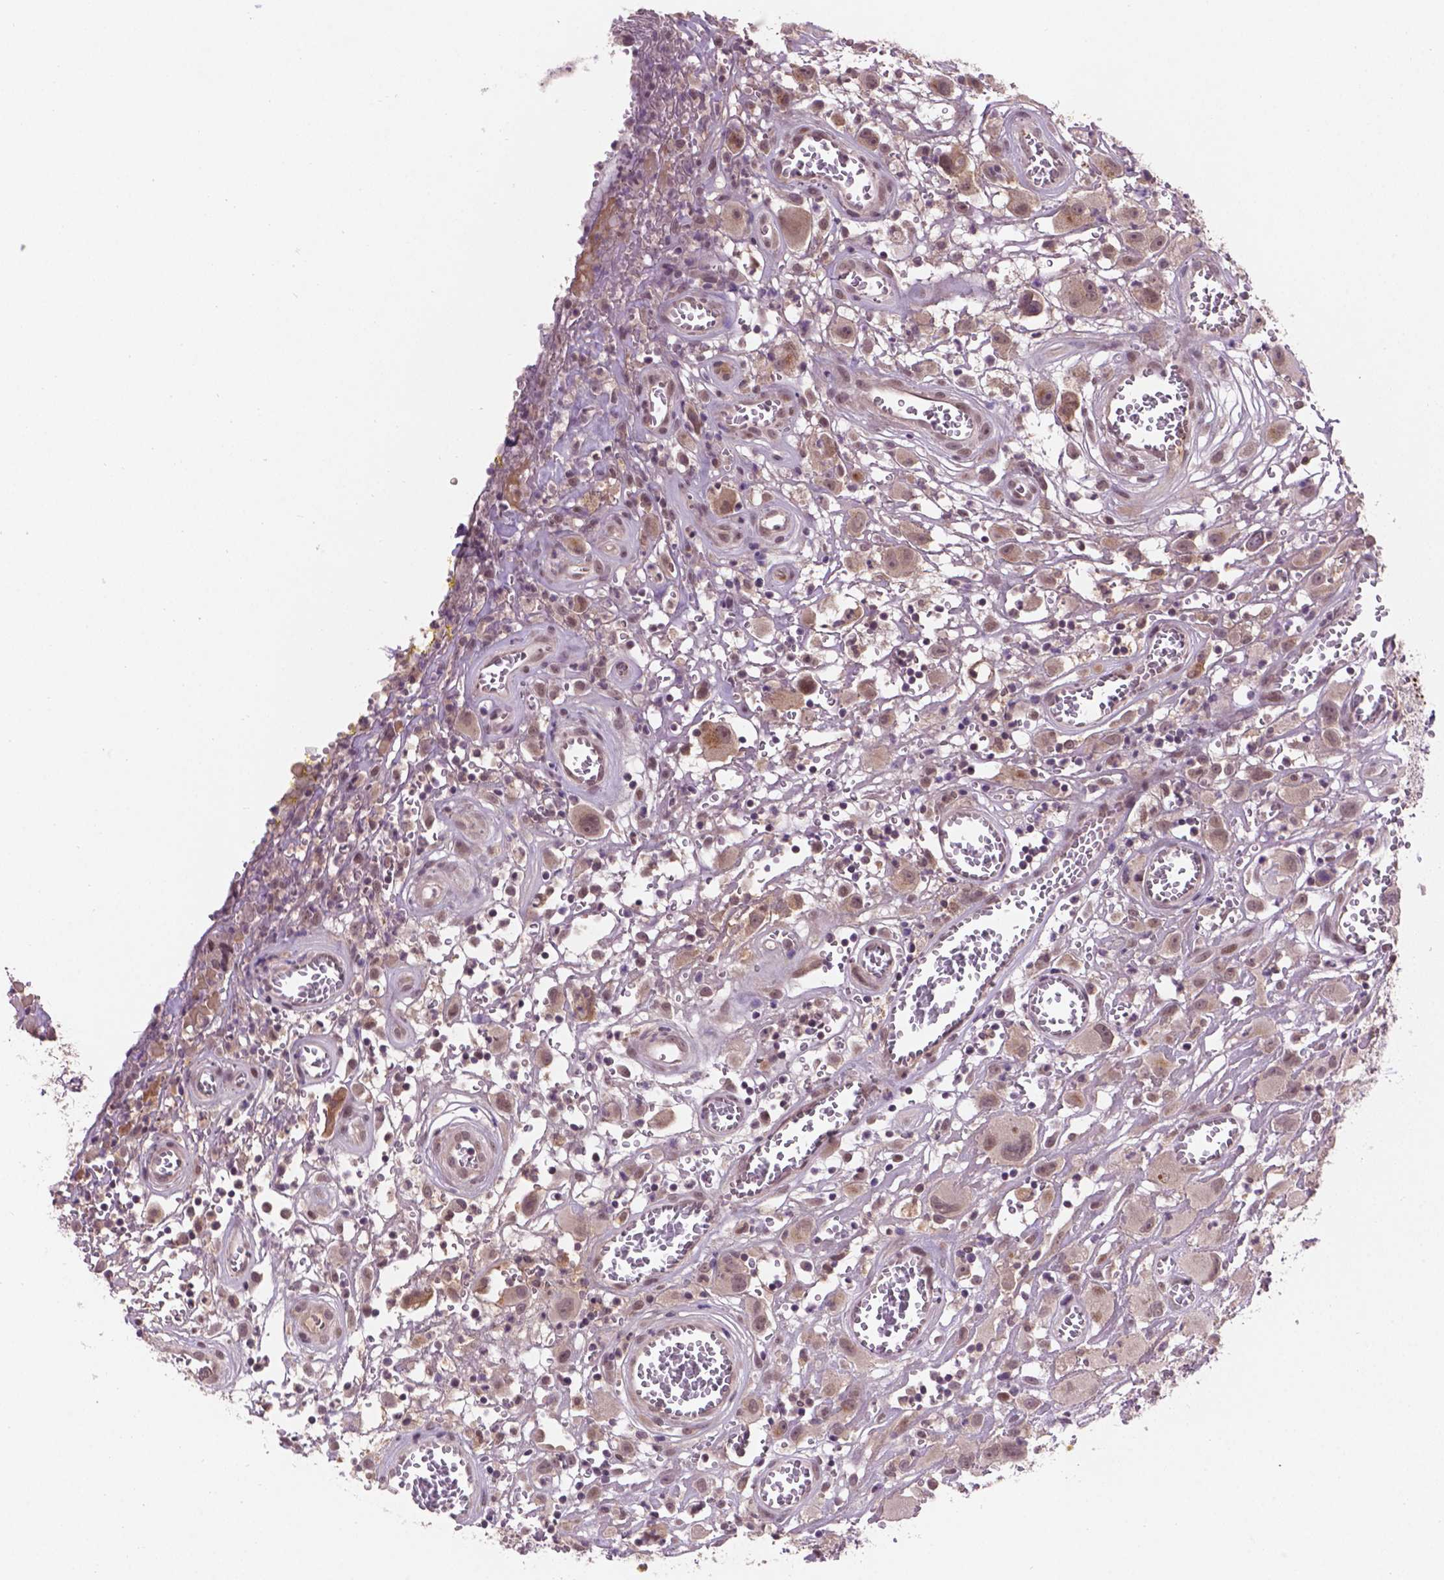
{"staining": {"intensity": "weak", "quantity": "<25%", "location": "cytoplasmic/membranous"}, "tissue": "head and neck cancer", "cell_type": "Tumor cells", "image_type": "cancer", "snomed": [{"axis": "morphology", "description": "Squamous cell carcinoma, NOS"}, {"axis": "morphology", "description": "Squamous cell carcinoma, metastatic, NOS"}, {"axis": "topography", "description": "Oral tissue"}, {"axis": "topography", "description": "Head-Neck"}], "caption": "Immunohistochemistry (IHC) image of neoplastic tissue: head and neck squamous cell carcinoma stained with DAB (3,3'-diaminobenzidine) displays no significant protein positivity in tumor cells.", "gene": "GXYLT2", "patient": {"sex": "female", "age": 85}}